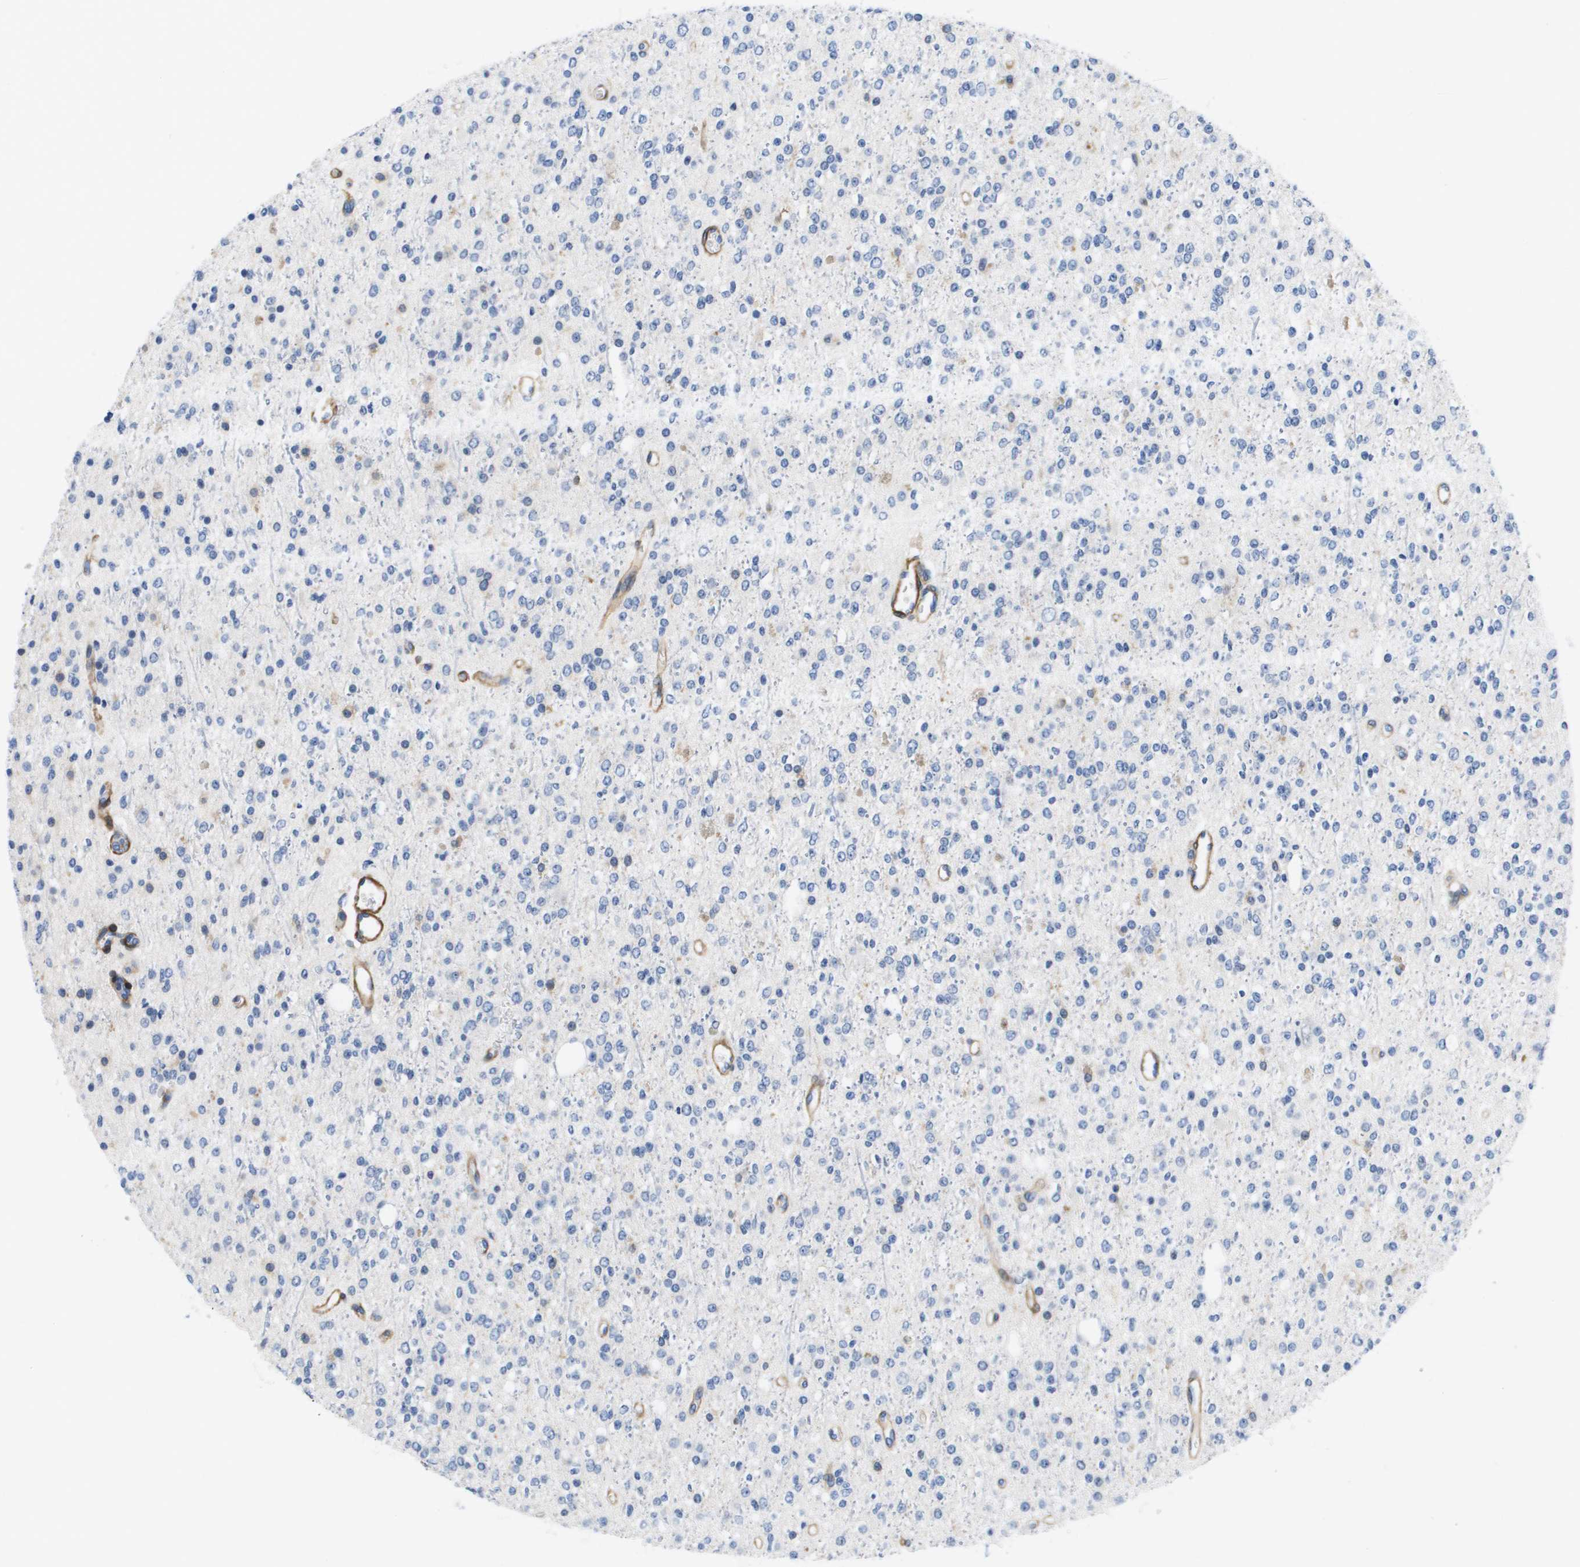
{"staining": {"intensity": "negative", "quantity": "none", "location": "none"}, "tissue": "glioma", "cell_type": "Tumor cells", "image_type": "cancer", "snomed": [{"axis": "morphology", "description": "Glioma, malignant, High grade"}, {"axis": "topography", "description": "Brain"}], "caption": "Immunohistochemical staining of human high-grade glioma (malignant) displays no significant expression in tumor cells.", "gene": "LPP", "patient": {"sex": "male", "age": 34}}